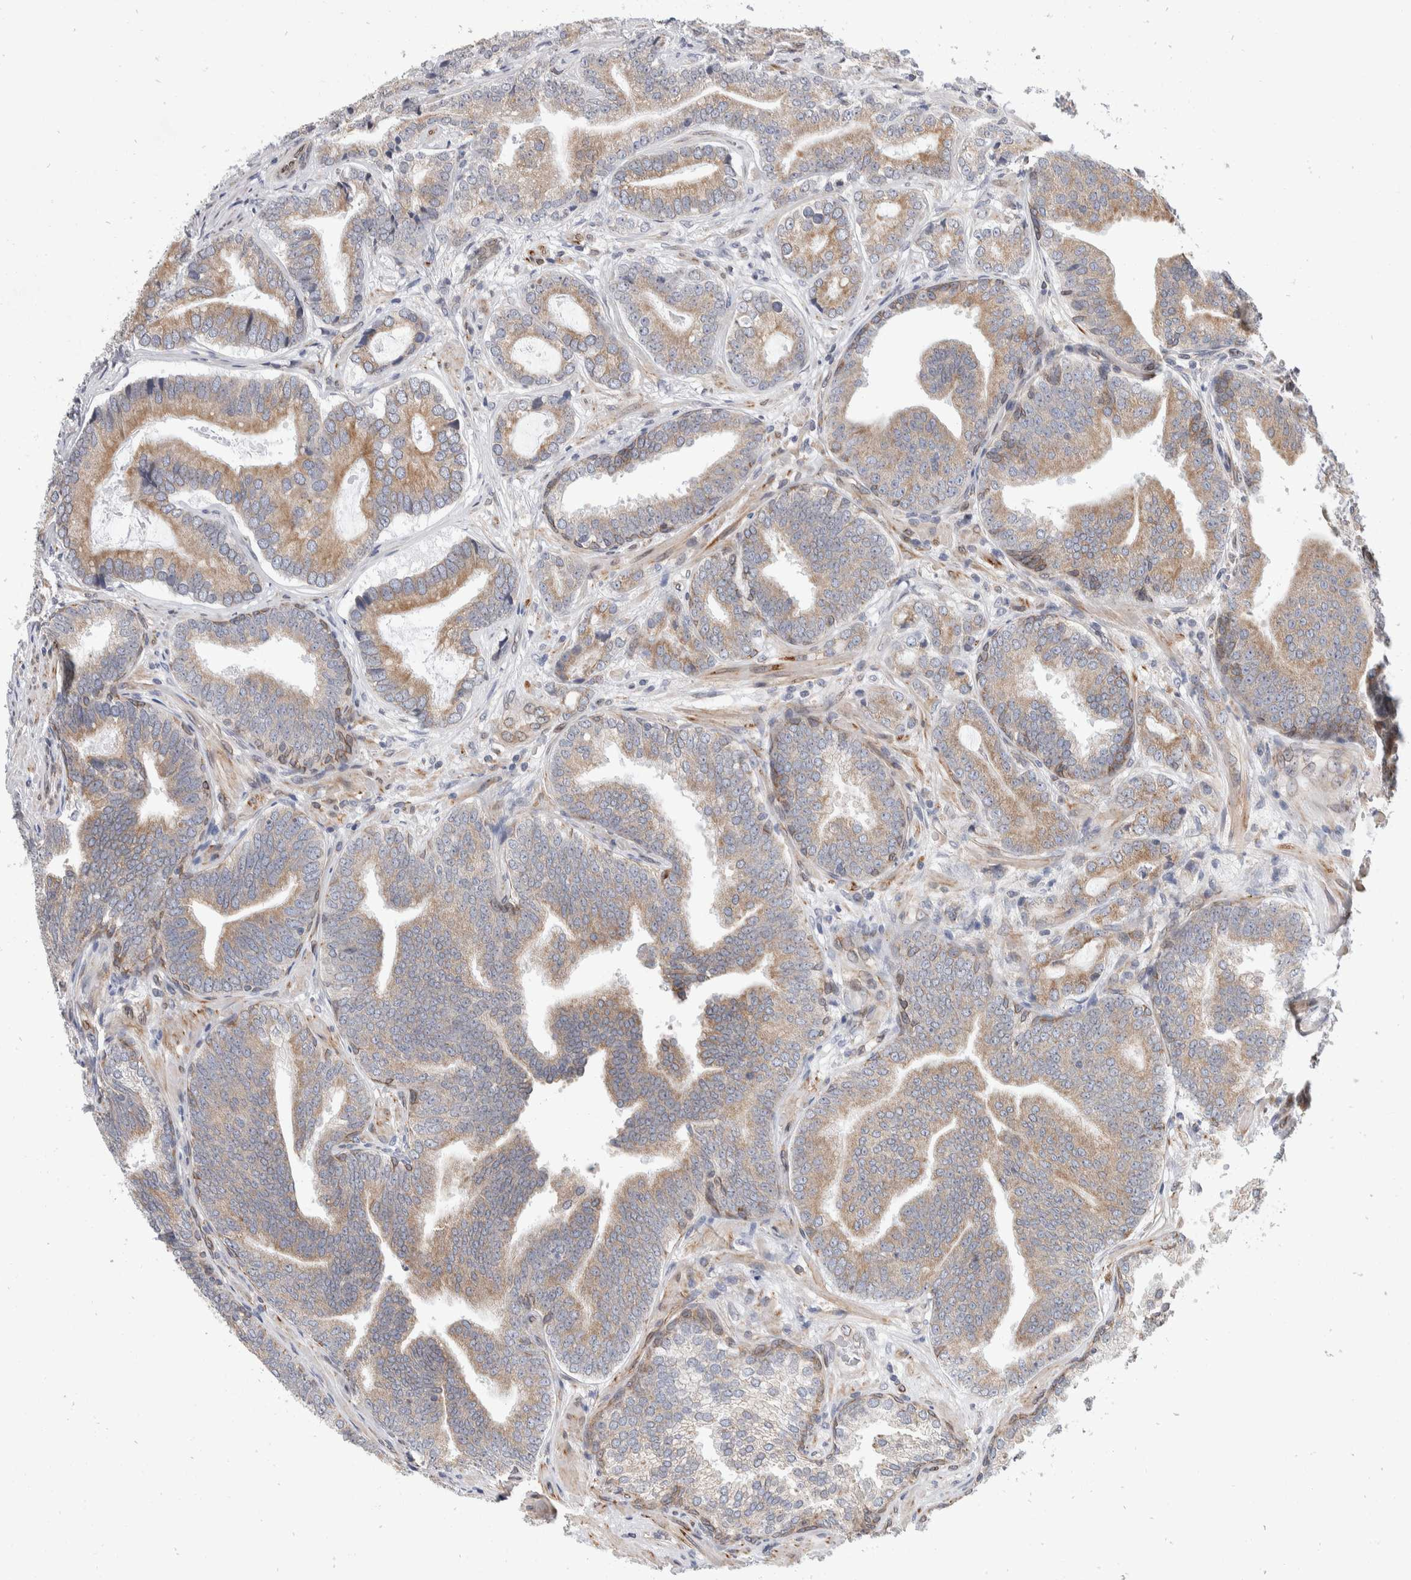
{"staining": {"intensity": "moderate", "quantity": ">75%", "location": "cytoplasmic/membranous"}, "tissue": "prostate cancer", "cell_type": "Tumor cells", "image_type": "cancer", "snomed": [{"axis": "morphology", "description": "Adenocarcinoma, High grade"}, {"axis": "topography", "description": "Prostate"}], "caption": "This image demonstrates immunohistochemistry (IHC) staining of human high-grade adenocarcinoma (prostate), with medium moderate cytoplasmic/membranous staining in about >75% of tumor cells.", "gene": "TMEM245", "patient": {"sex": "male", "age": 55}}